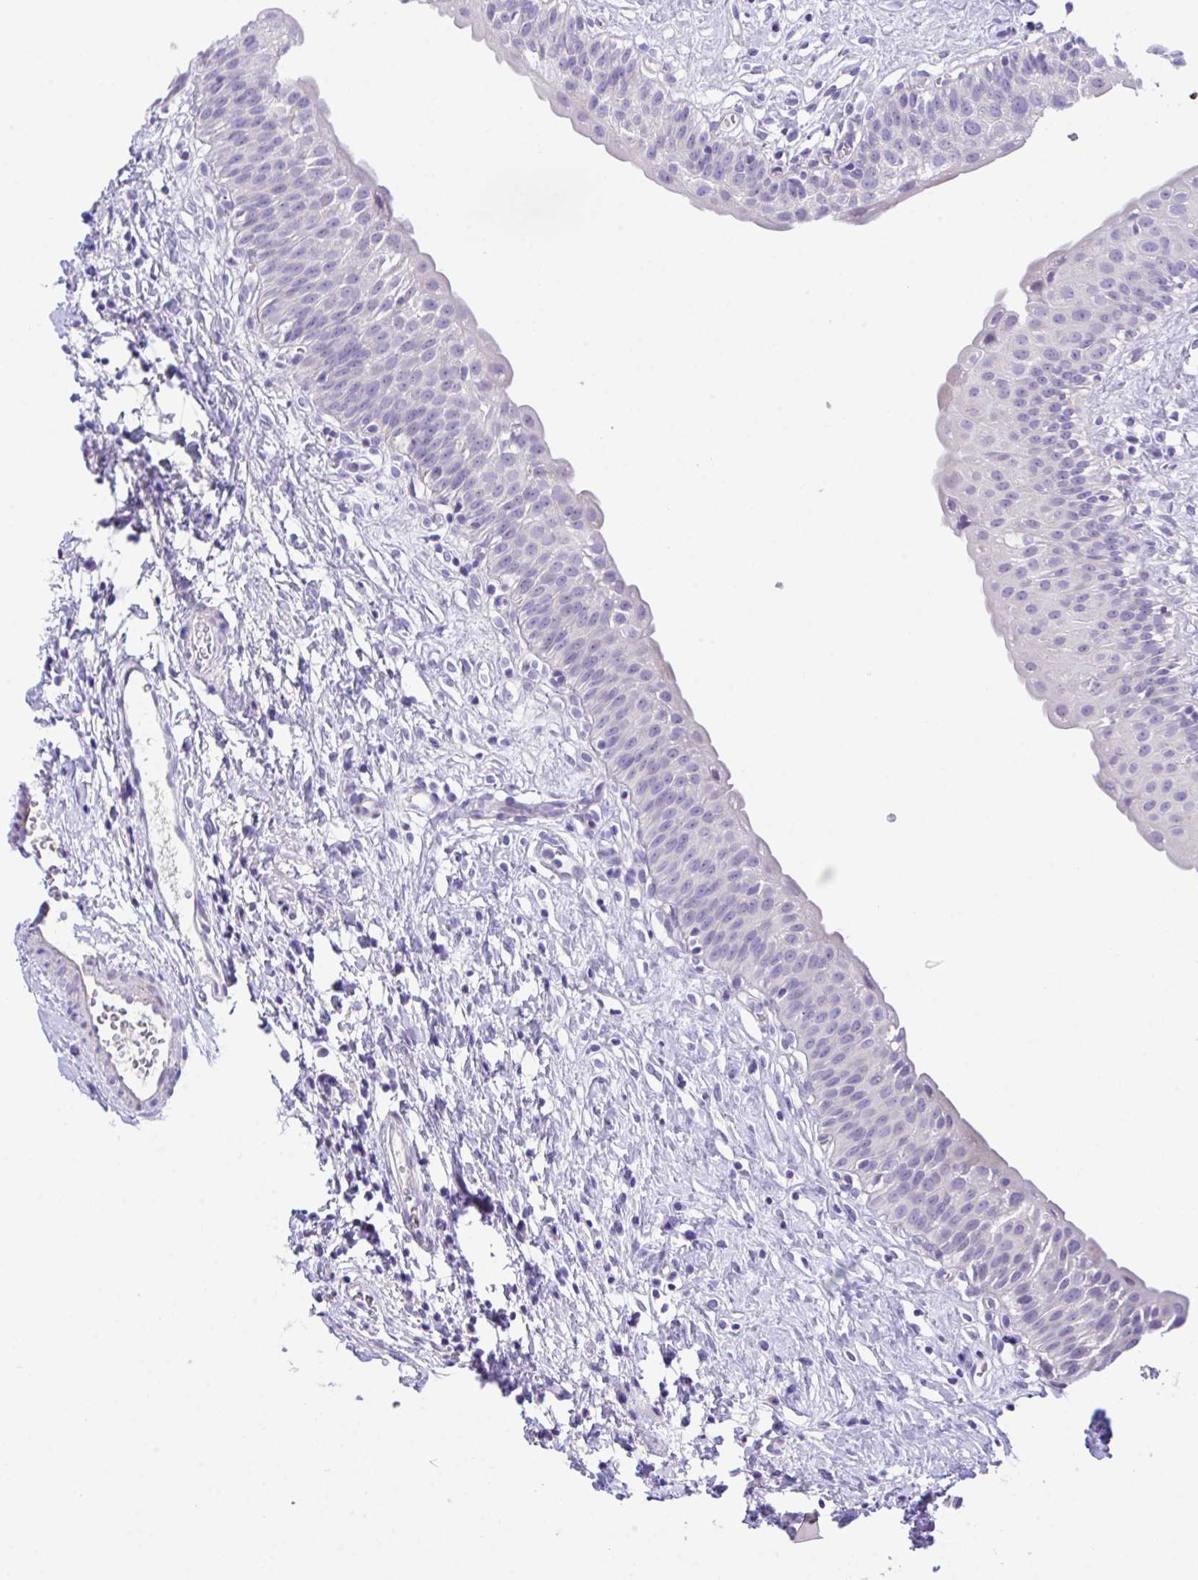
{"staining": {"intensity": "negative", "quantity": "none", "location": "none"}, "tissue": "urinary bladder", "cell_type": "Urothelial cells", "image_type": "normal", "snomed": [{"axis": "morphology", "description": "Normal tissue, NOS"}, {"axis": "topography", "description": "Urinary bladder"}], "caption": "DAB immunohistochemical staining of benign urinary bladder displays no significant positivity in urothelial cells.", "gene": "SLC16A6", "patient": {"sex": "male", "age": 51}}